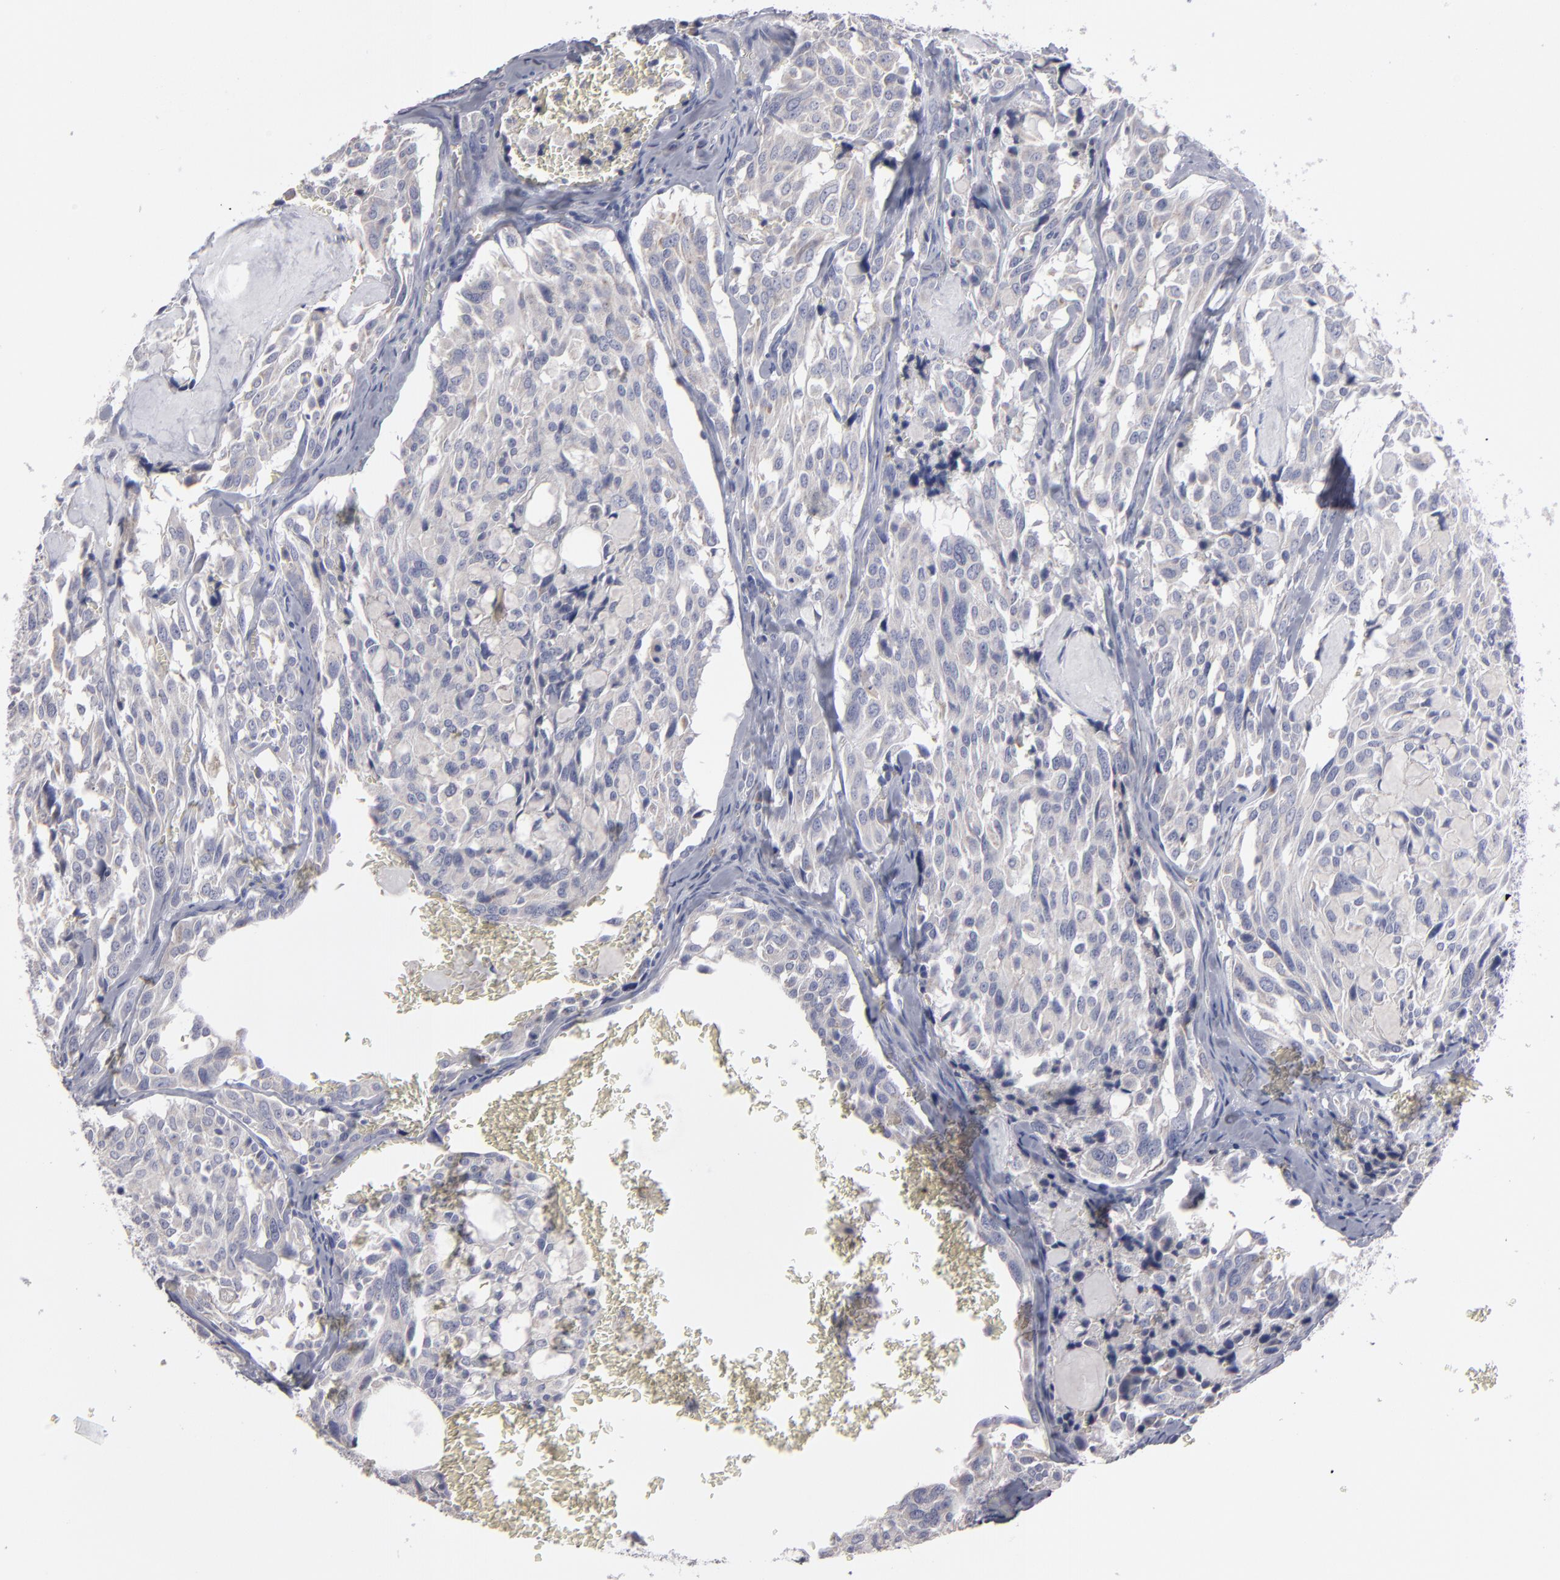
{"staining": {"intensity": "weak", "quantity": ">75%", "location": "cytoplasmic/membranous"}, "tissue": "thyroid cancer", "cell_type": "Tumor cells", "image_type": "cancer", "snomed": [{"axis": "morphology", "description": "Carcinoma, NOS"}, {"axis": "morphology", "description": "Carcinoid, malignant, NOS"}, {"axis": "topography", "description": "Thyroid gland"}], "caption": "A high-resolution histopathology image shows immunohistochemistry staining of thyroid cancer (carcinoma), which demonstrates weak cytoplasmic/membranous expression in approximately >75% of tumor cells. (DAB (3,3'-diaminobenzidine) IHC, brown staining for protein, blue staining for nuclei).", "gene": "CCDC80", "patient": {"sex": "male", "age": 33}}